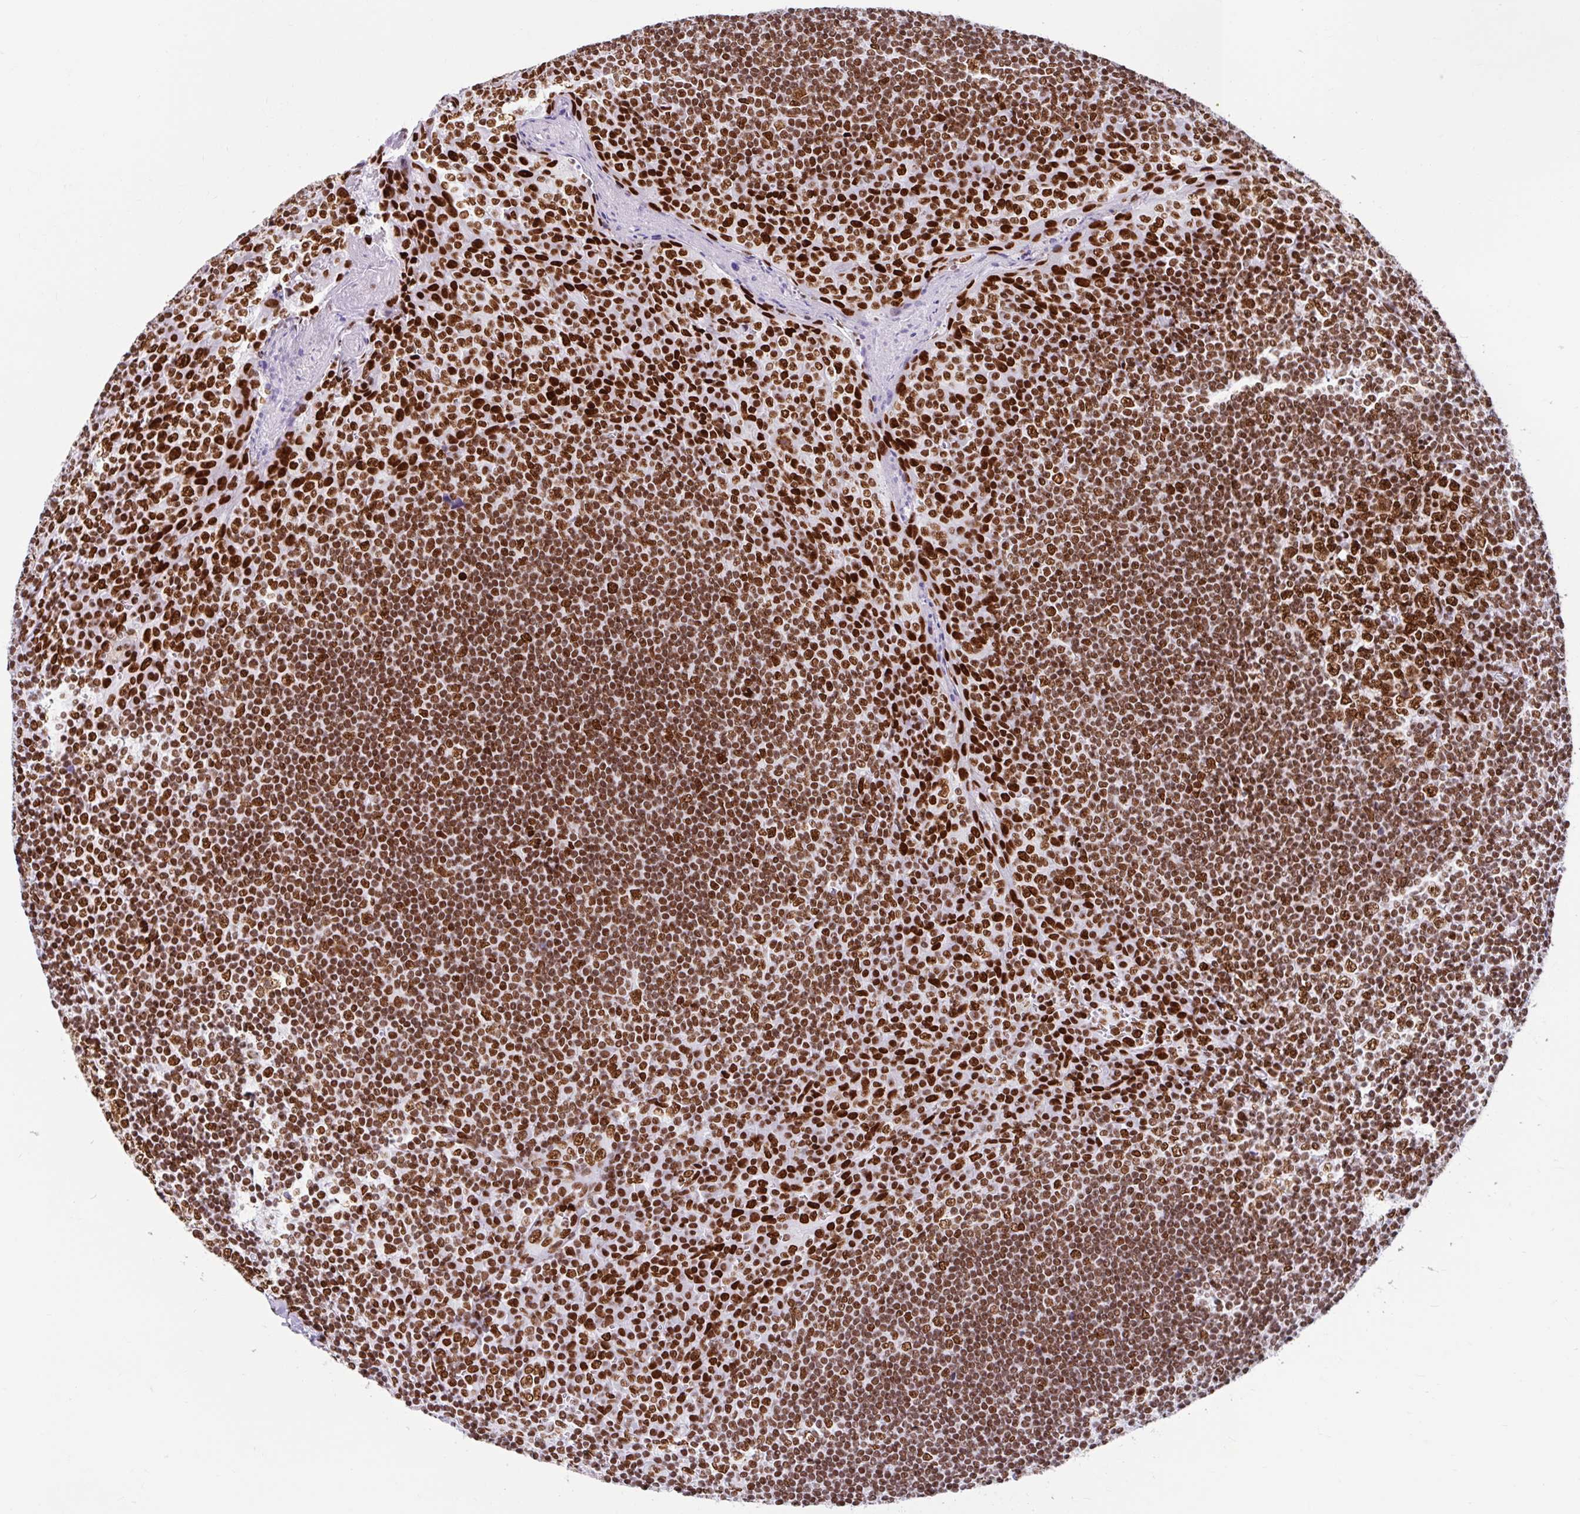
{"staining": {"intensity": "strong", "quantity": ">75%", "location": "nuclear"}, "tissue": "tonsil", "cell_type": "Germinal center cells", "image_type": "normal", "snomed": [{"axis": "morphology", "description": "Normal tissue, NOS"}, {"axis": "topography", "description": "Tonsil"}], "caption": "The immunohistochemical stain shows strong nuclear expression in germinal center cells of unremarkable tonsil.", "gene": "KHDRBS1", "patient": {"sex": "male", "age": 27}}